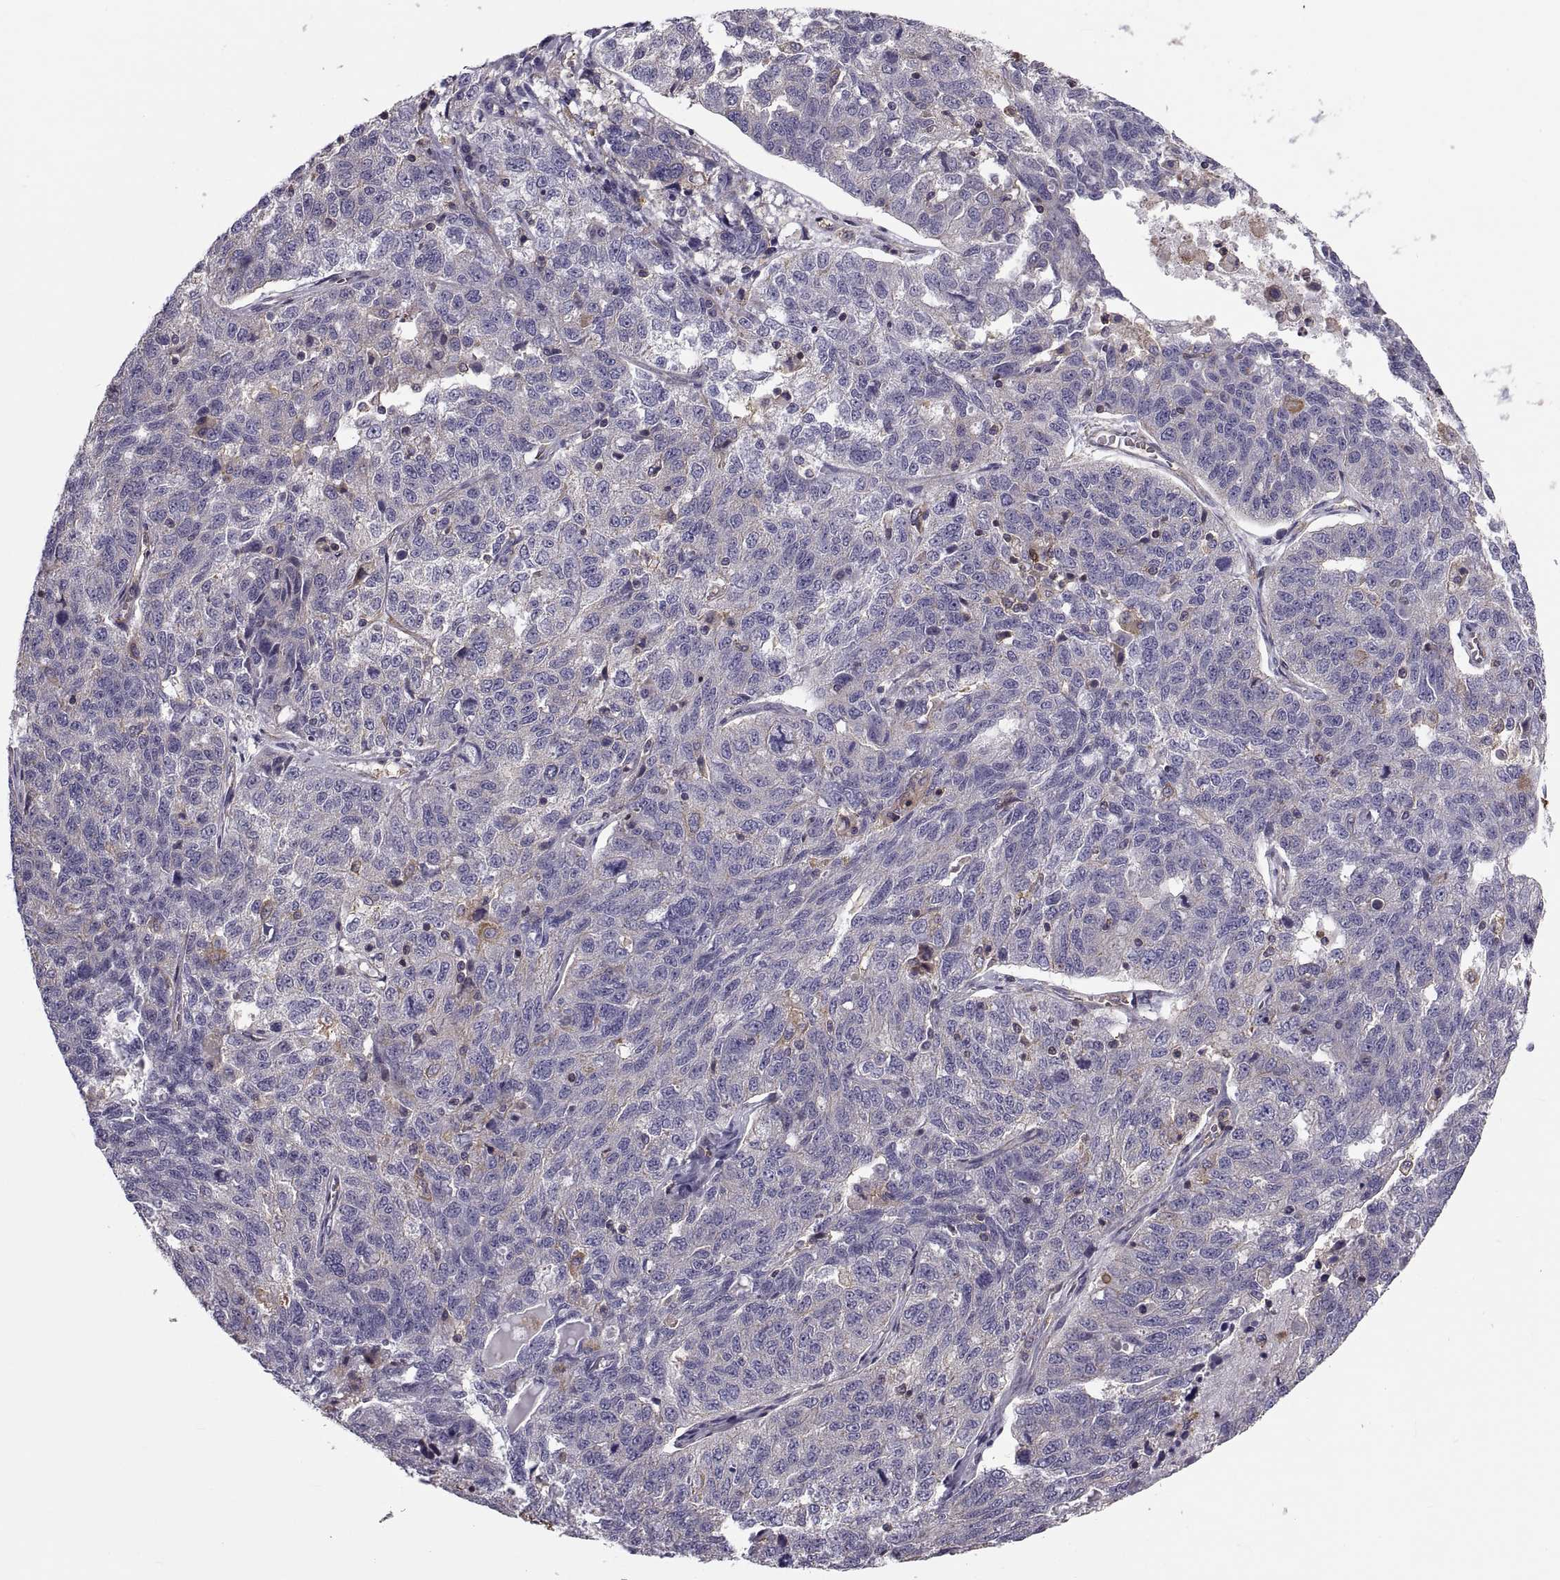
{"staining": {"intensity": "negative", "quantity": "none", "location": "none"}, "tissue": "ovarian cancer", "cell_type": "Tumor cells", "image_type": "cancer", "snomed": [{"axis": "morphology", "description": "Cystadenocarcinoma, serous, NOS"}, {"axis": "topography", "description": "Ovary"}], "caption": "Tumor cells are negative for brown protein staining in ovarian cancer.", "gene": "MYH9", "patient": {"sex": "female", "age": 71}}